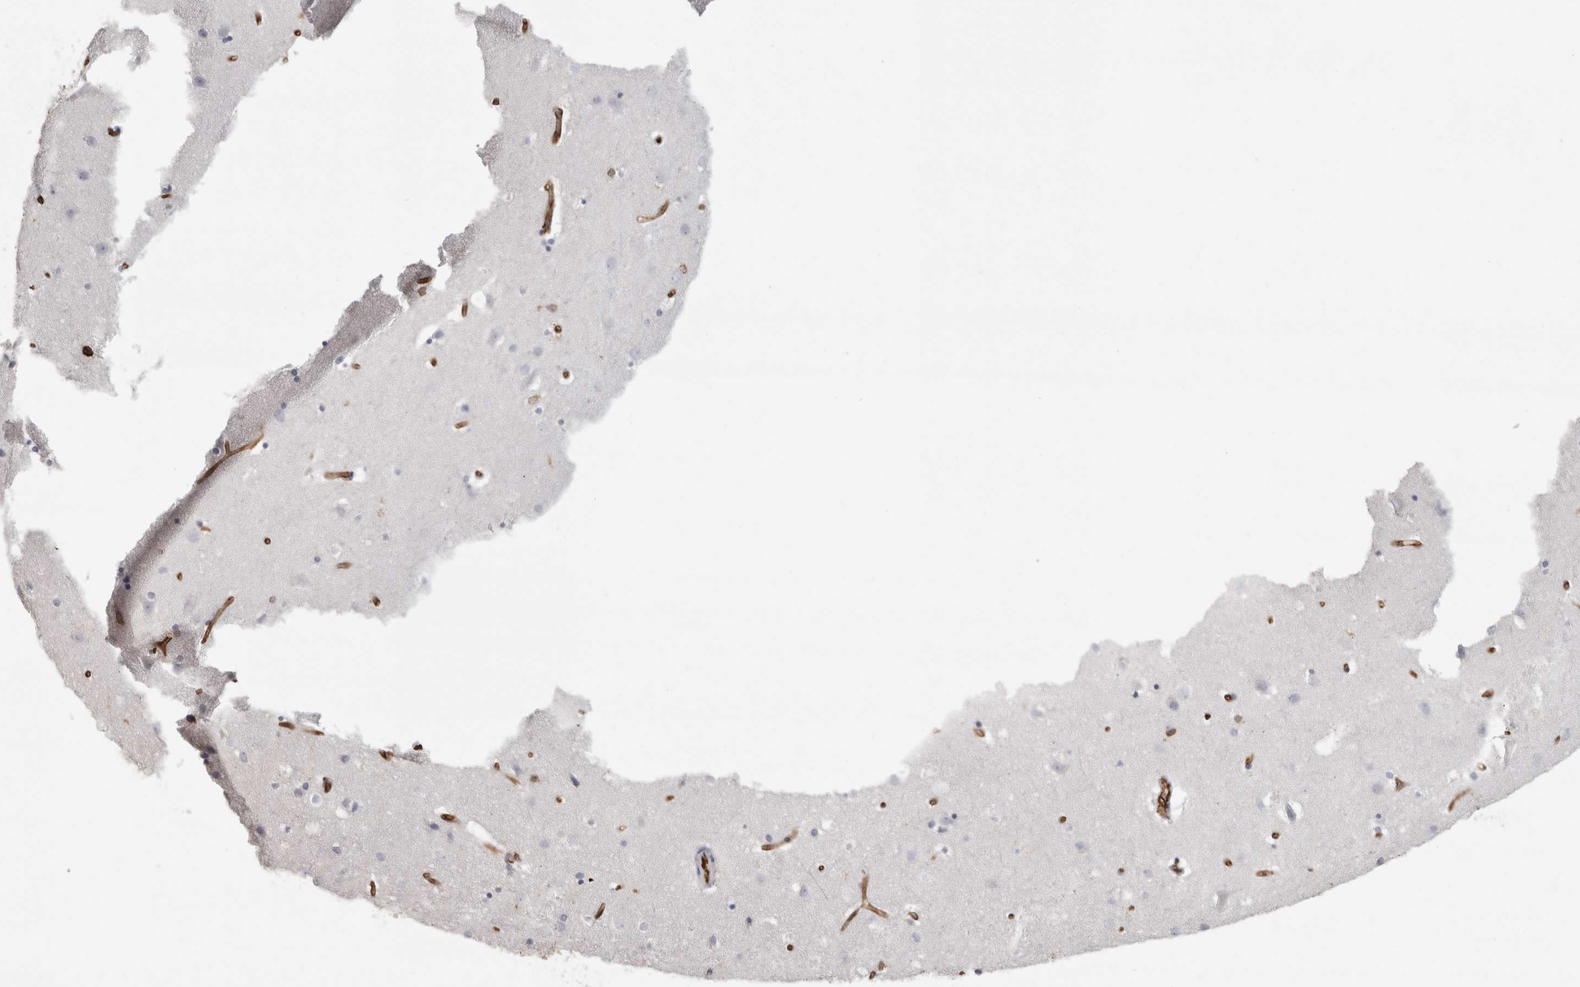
{"staining": {"intensity": "moderate", "quantity": ">75%", "location": "cytoplasmic/membranous"}, "tissue": "cerebral cortex", "cell_type": "Endothelial cells", "image_type": "normal", "snomed": [{"axis": "morphology", "description": "Normal tissue, NOS"}, {"axis": "topography", "description": "Cerebral cortex"}], "caption": "Immunohistochemical staining of normal human cerebral cortex shows medium levels of moderate cytoplasmic/membranous staining in about >75% of endothelial cells. Ihc stains the protein in brown and the nuclei are stained blue.", "gene": "HLA", "patient": {"sex": "male", "age": 54}}